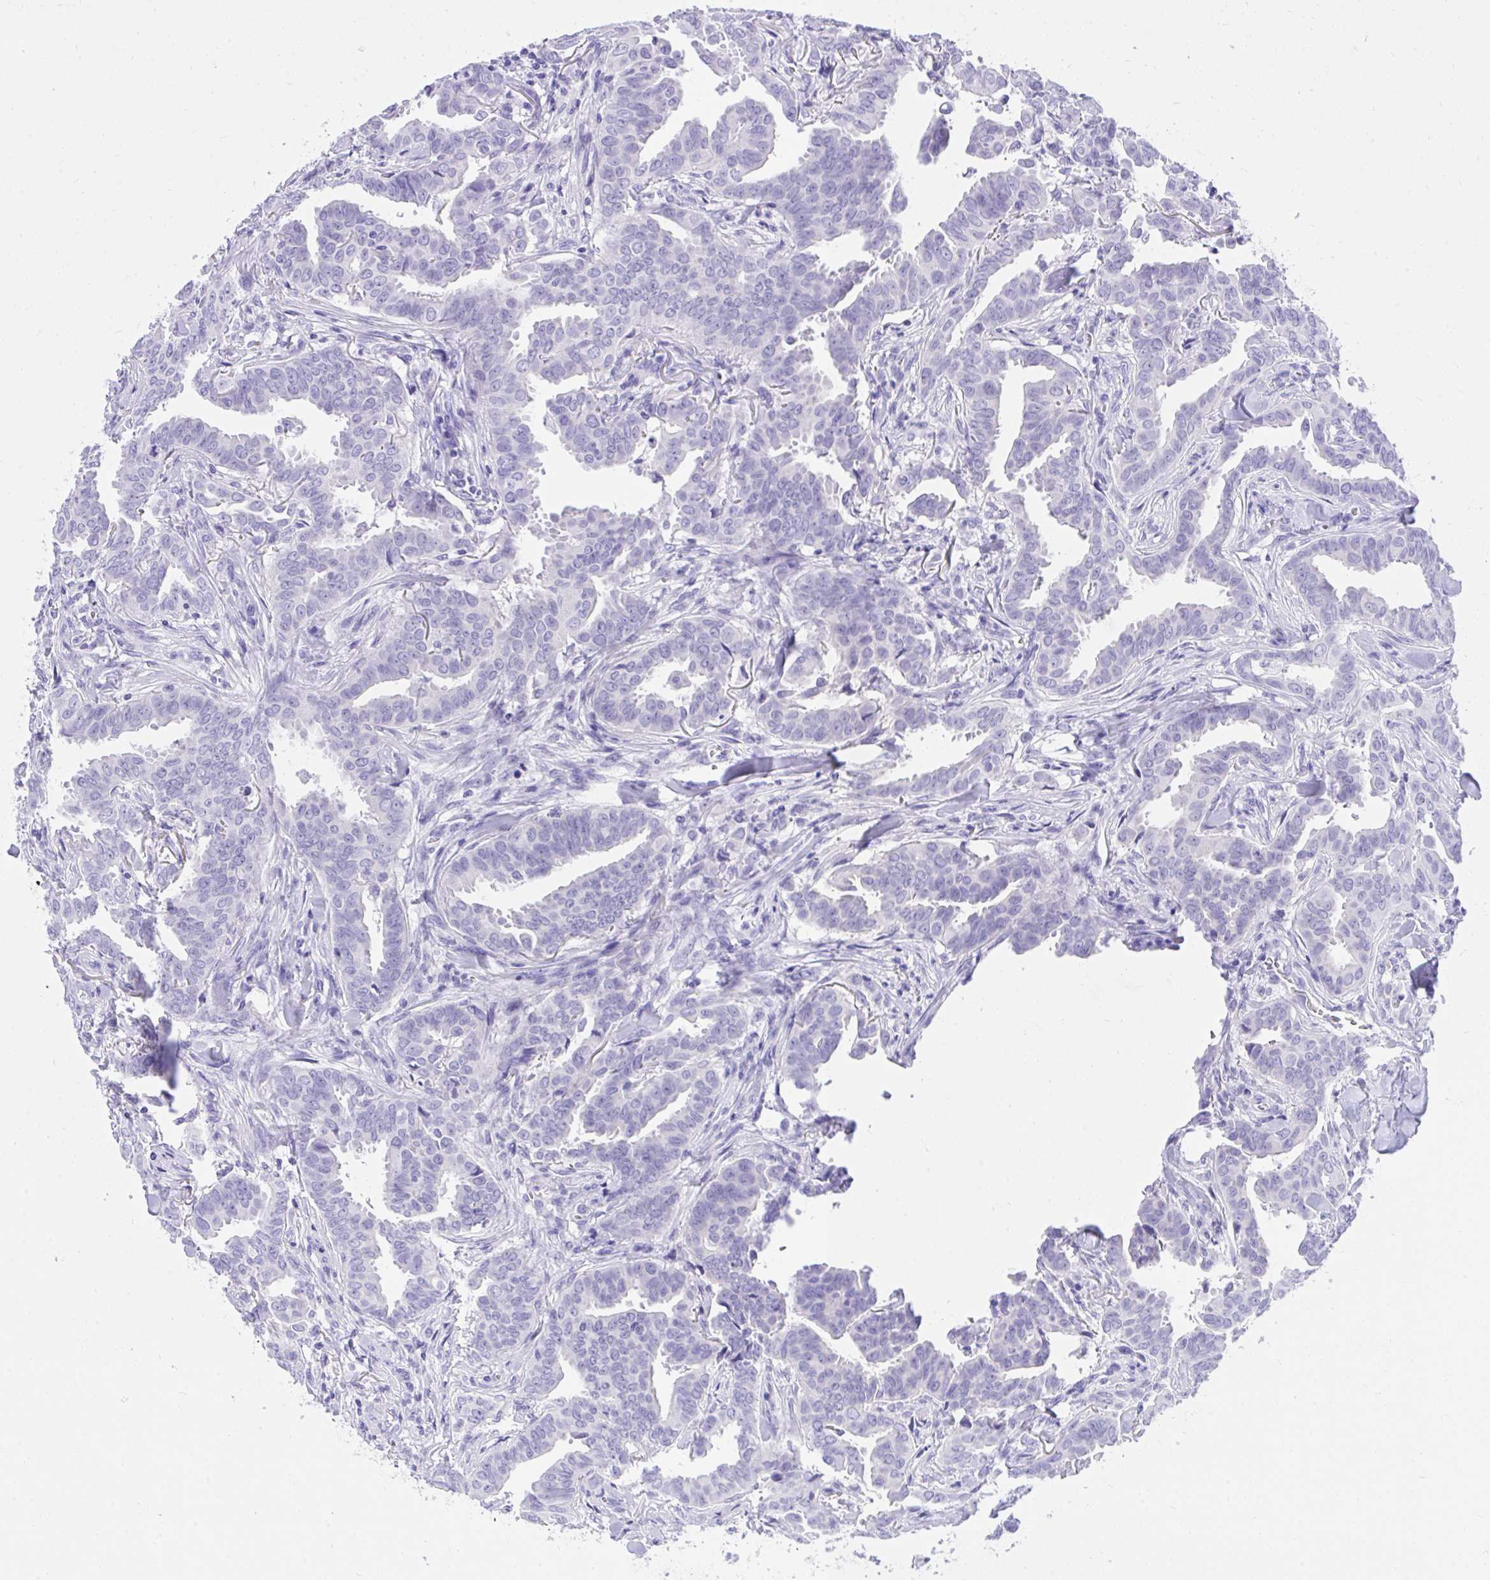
{"staining": {"intensity": "negative", "quantity": "none", "location": "none"}, "tissue": "breast cancer", "cell_type": "Tumor cells", "image_type": "cancer", "snomed": [{"axis": "morphology", "description": "Duct carcinoma"}, {"axis": "topography", "description": "Breast"}], "caption": "Immunohistochemical staining of human breast infiltrating ductal carcinoma exhibits no significant expression in tumor cells.", "gene": "KCNN4", "patient": {"sex": "female", "age": 45}}